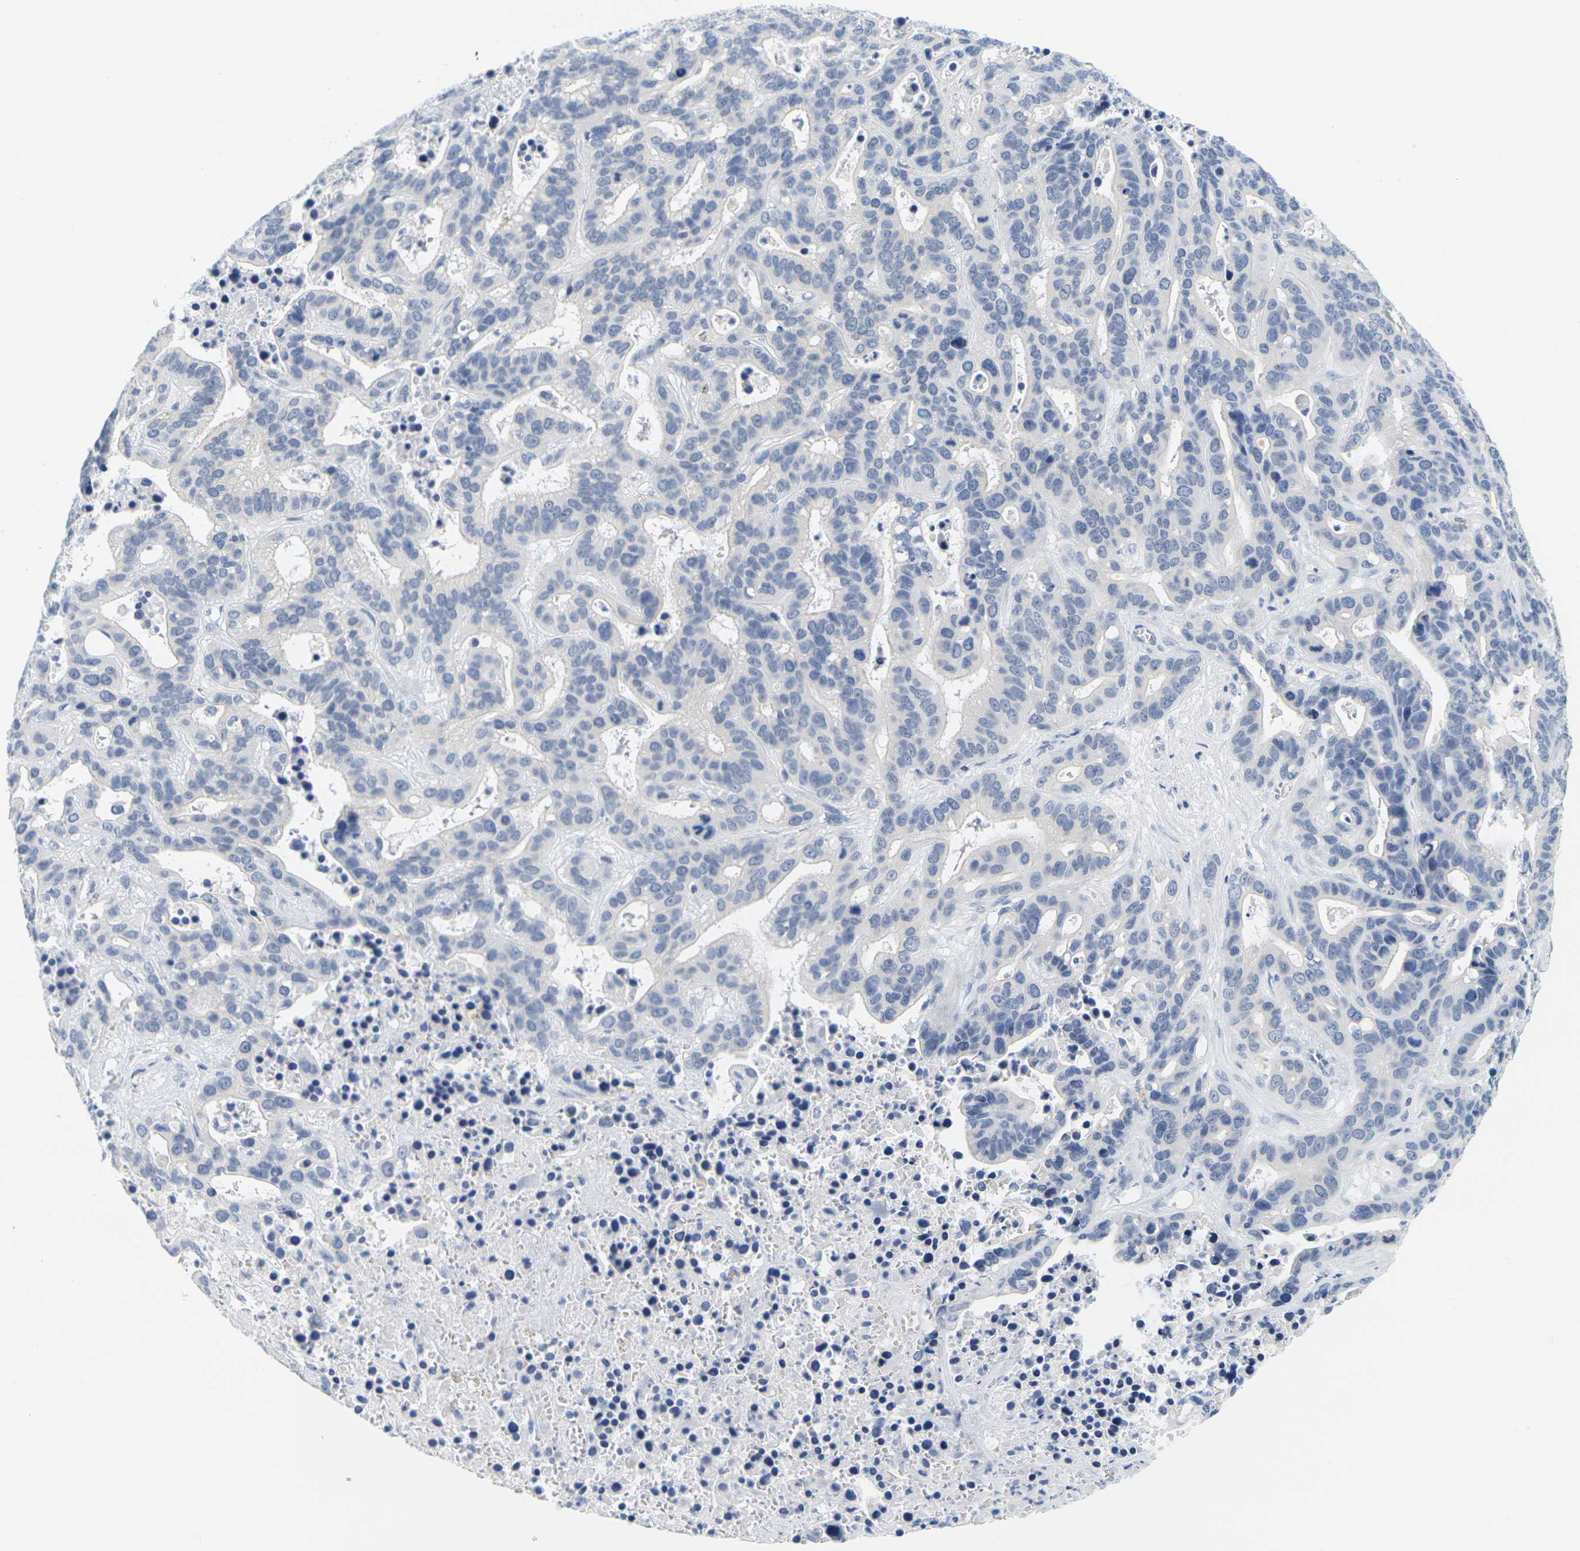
{"staining": {"intensity": "negative", "quantity": "none", "location": "none"}, "tissue": "liver cancer", "cell_type": "Tumor cells", "image_type": "cancer", "snomed": [{"axis": "morphology", "description": "Cholangiocarcinoma"}, {"axis": "topography", "description": "Liver"}], "caption": "An immunohistochemistry (IHC) micrograph of liver cancer (cholangiocarcinoma) is shown. There is no staining in tumor cells of liver cancer (cholangiocarcinoma).", "gene": "HLA-DOB", "patient": {"sex": "female", "age": 65}}